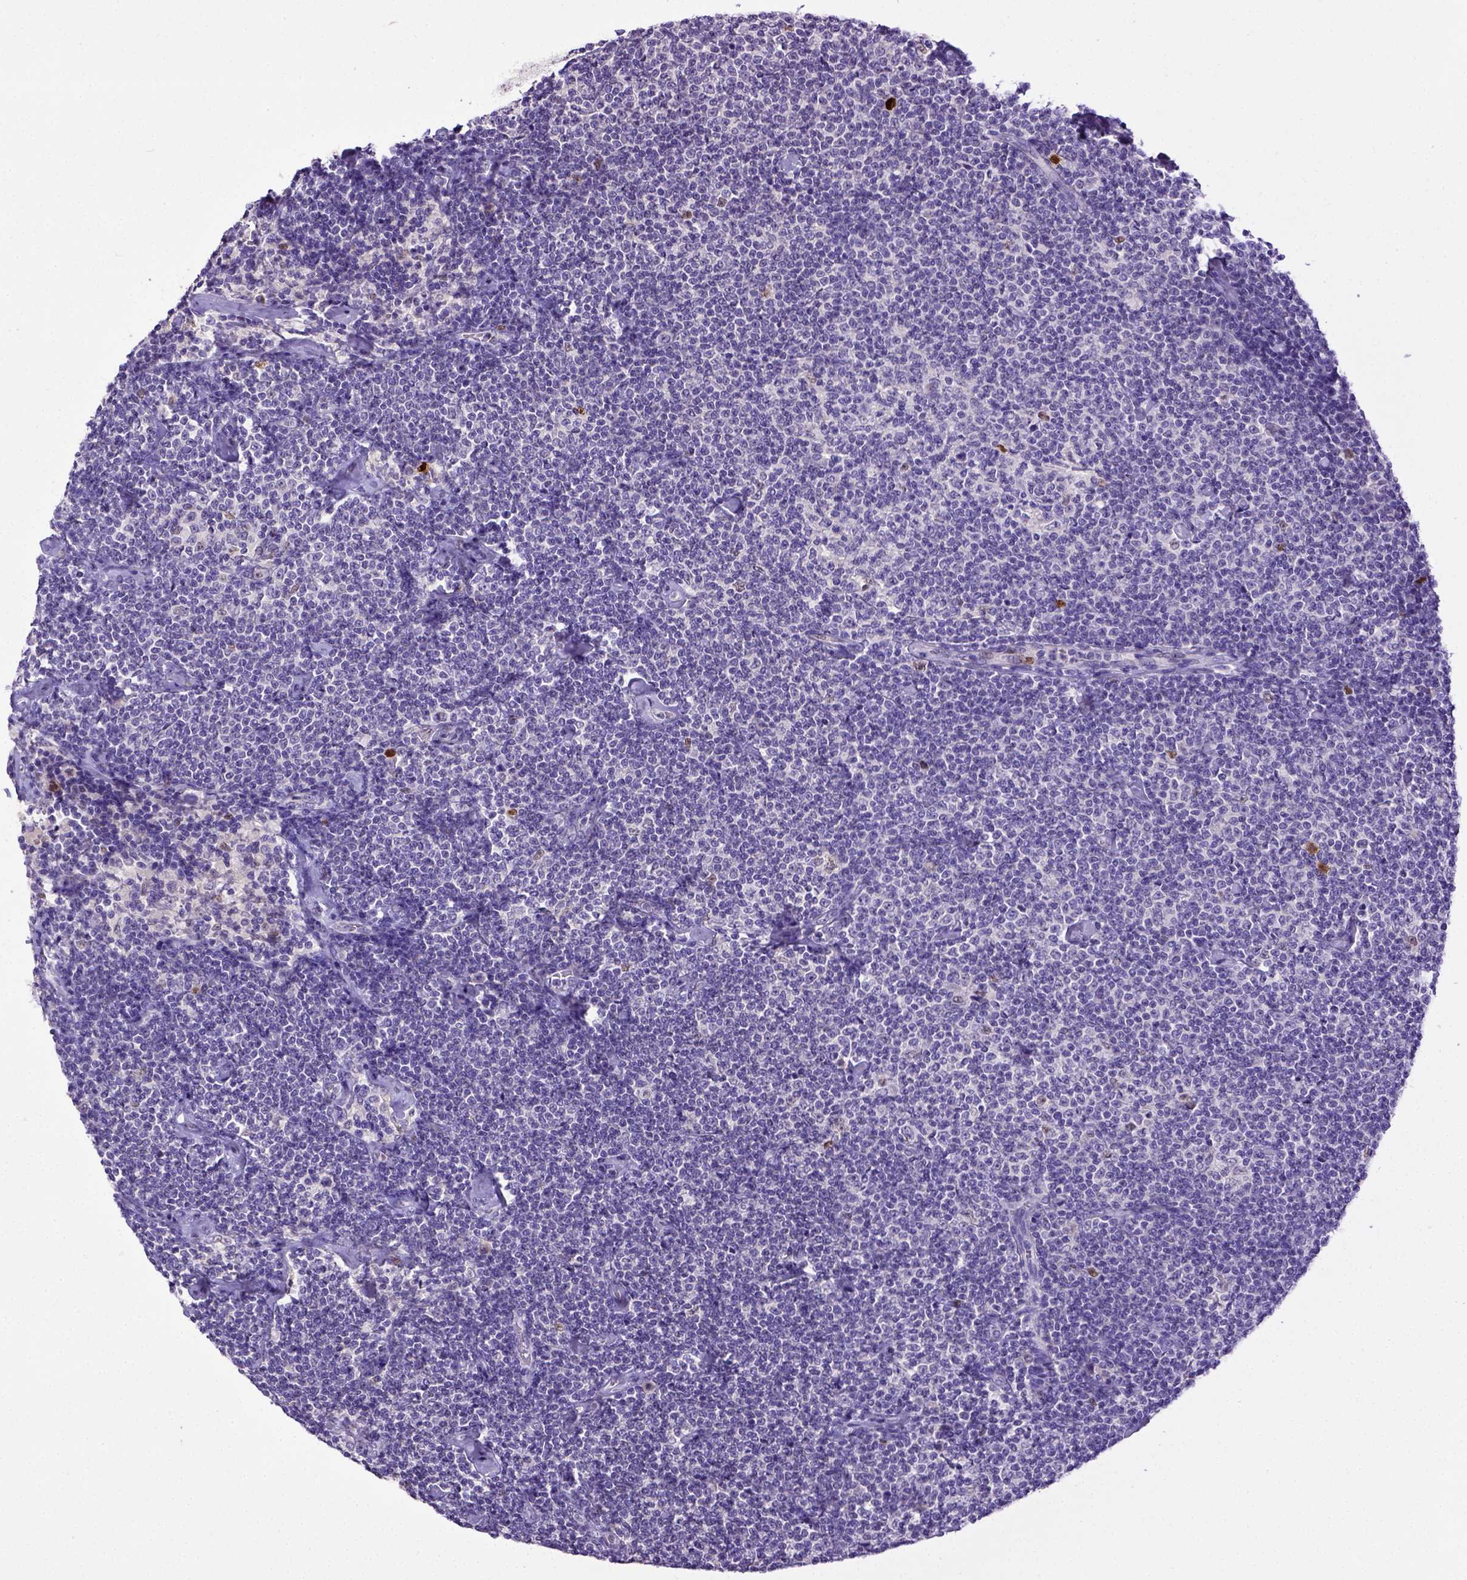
{"staining": {"intensity": "negative", "quantity": "none", "location": "none"}, "tissue": "lymphoma", "cell_type": "Tumor cells", "image_type": "cancer", "snomed": [{"axis": "morphology", "description": "Malignant lymphoma, non-Hodgkin's type, Low grade"}, {"axis": "topography", "description": "Lymph node"}], "caption": "The photomicrograph demonstrates no staining of tumor cells in lymphoma.", "gene": "CDKN1A", "patient": {"sex": "male", "age": 81}}